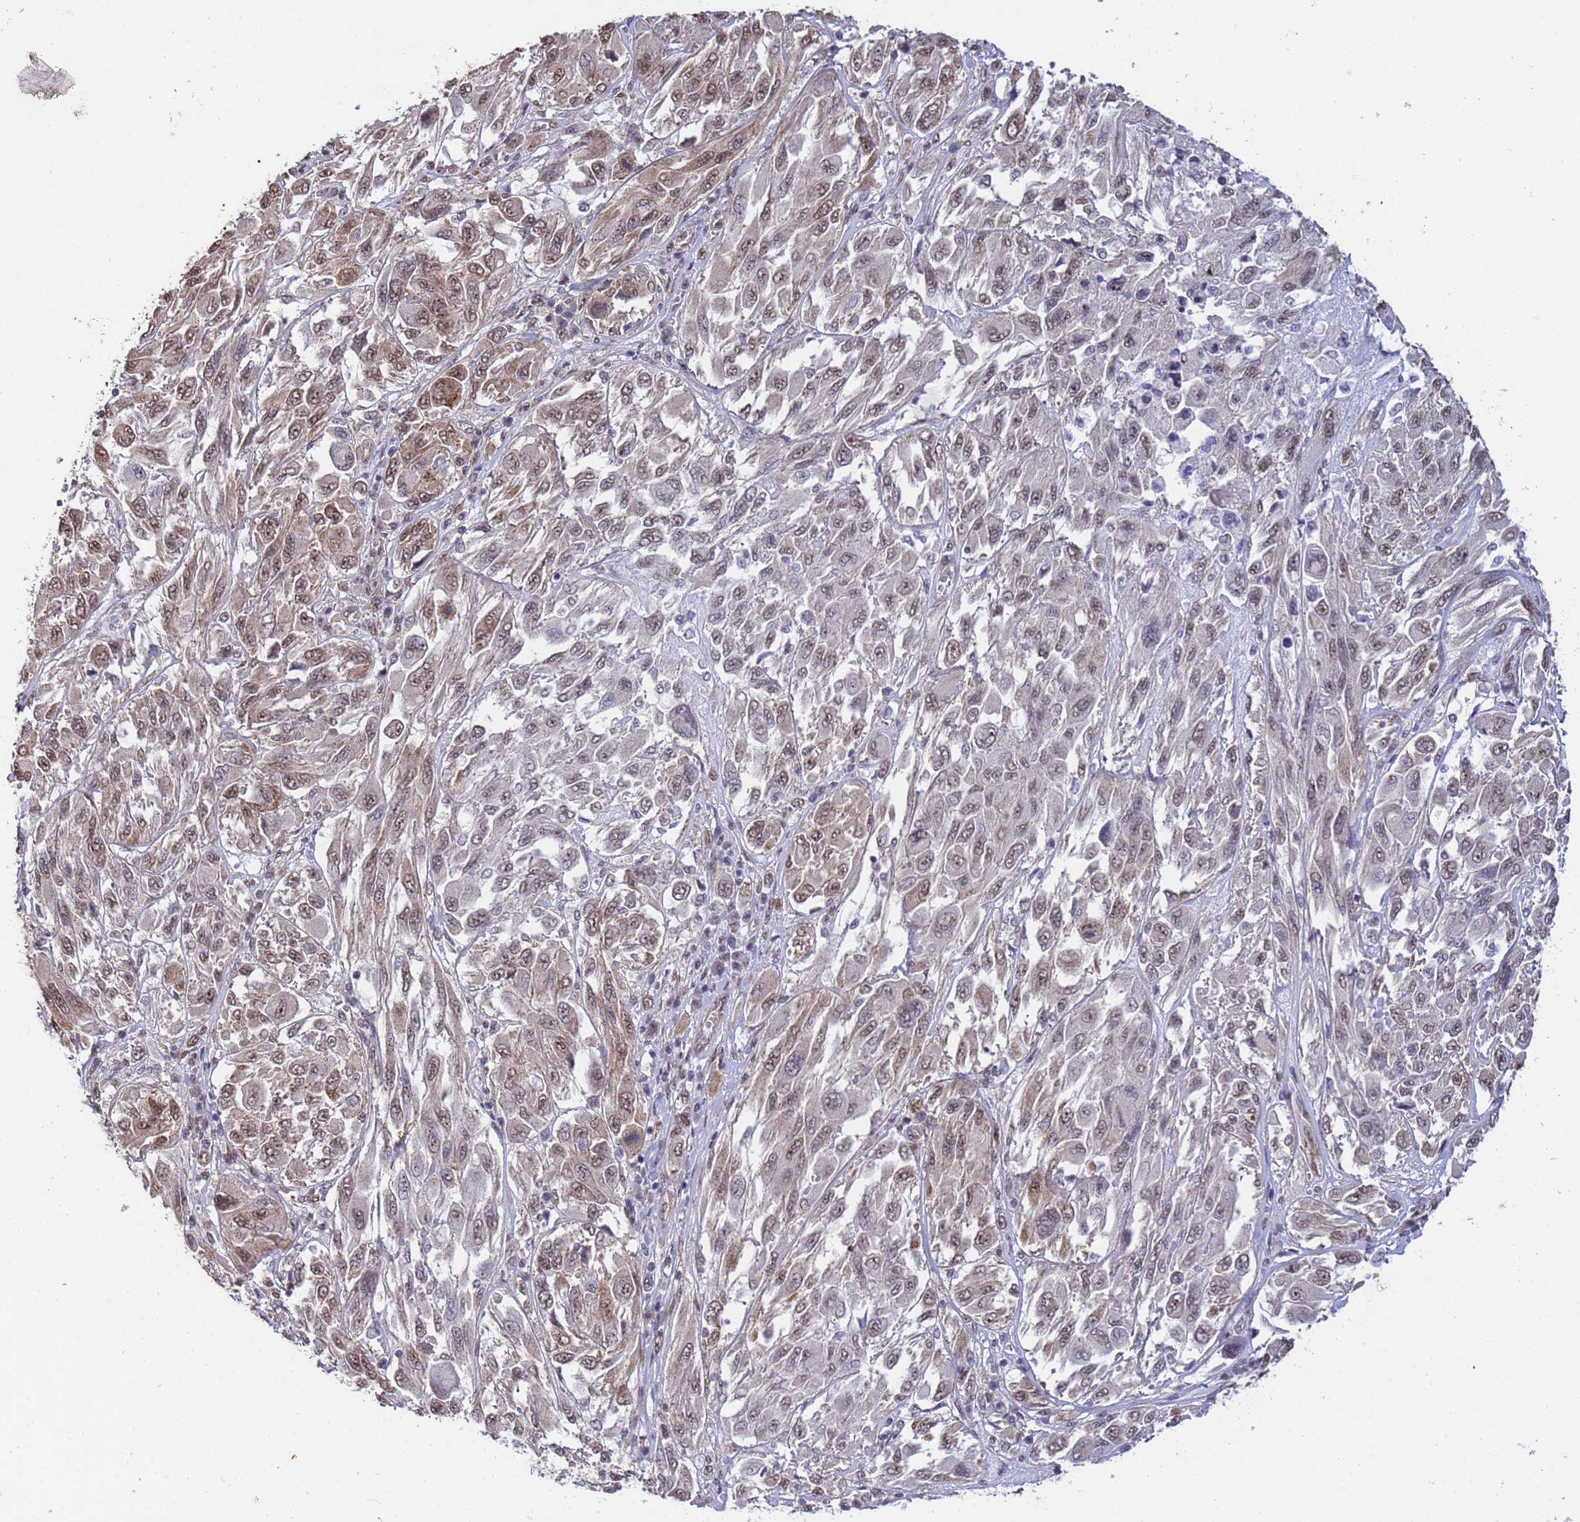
{"staining": {"intensity": "weak", "quantity": ">75%", "location": "nuclear"}, "tissue": "melanoma", "cell_type": "Tumor cells", "image_type": "cancer", "snomed": [{"axis": "morphology", "description": "Malignant melanoma, NOS"}, {"axis": "topography", "description": "Skin"}], "caption": "Immunohistochemical staining of human malignant melanoma shows low levels of weak nuclear positivity in about >75% of tumor cells. The protein is shown in brown color, while the nuclei are stained blue.", "gene": "TRIP6", "patient": {"sex": "female", "age": 91}}